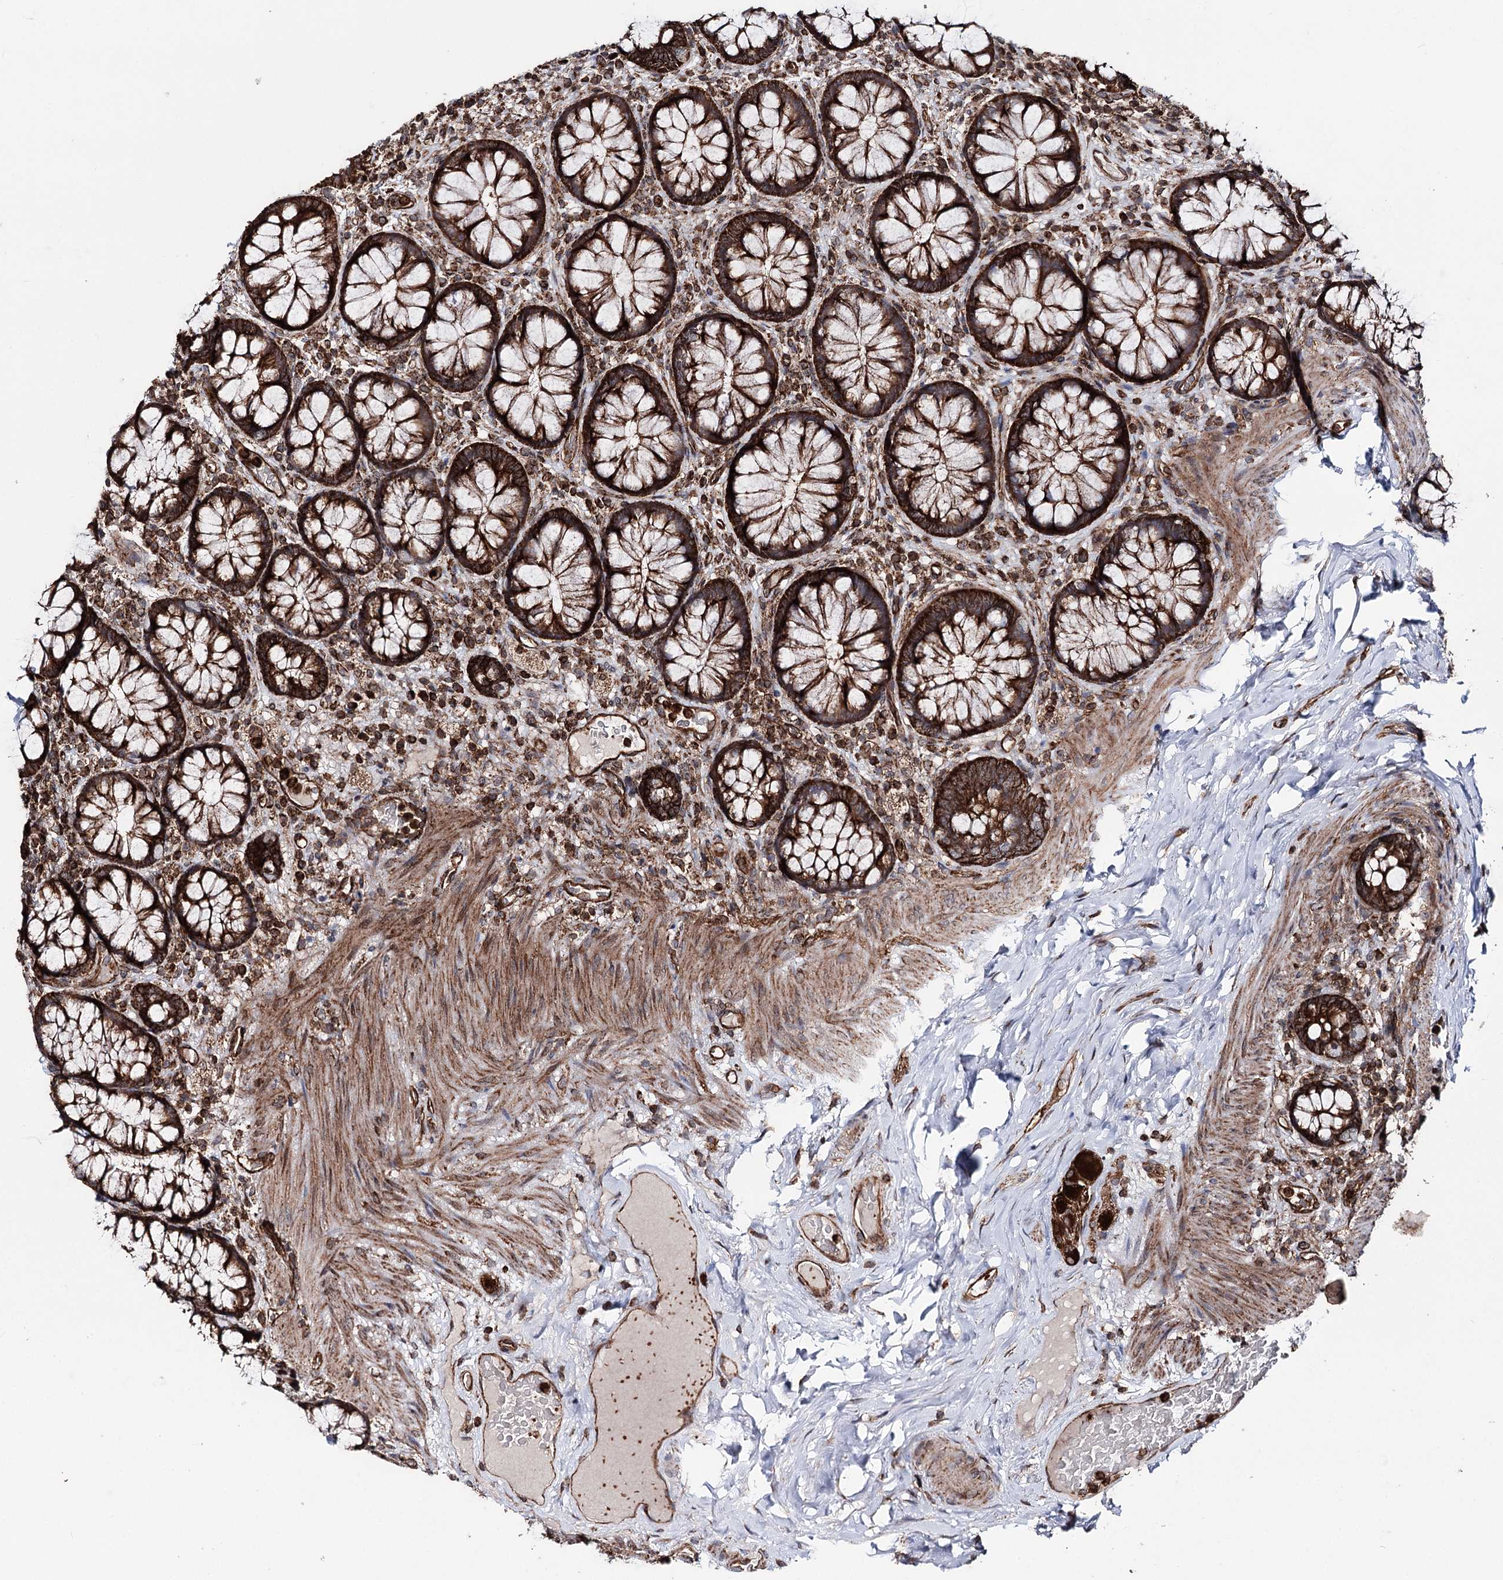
{"staining": {"intensity": "strong", "quantity": ">75%", "location": "cytoplasmic/membranous"}, "tissue": "rectum", "cell_type": "Glandular cells", "image_type": "normal", "snomed": [{"axis": "morphology", "description": "Normal tissue, NOS"}, {"axis": "topography", "description": "Rectum"}], "caption": "DAB (3,3'-diaminobenzidine) immunohistochemical staining of unremarkable human rectum demonstrates strong cytoplasmic/membranous protein expression in approximately >75% of glandular cells.", "gene": "FGFR1OP2", "patient": {"sex": "male", "age": 83}}